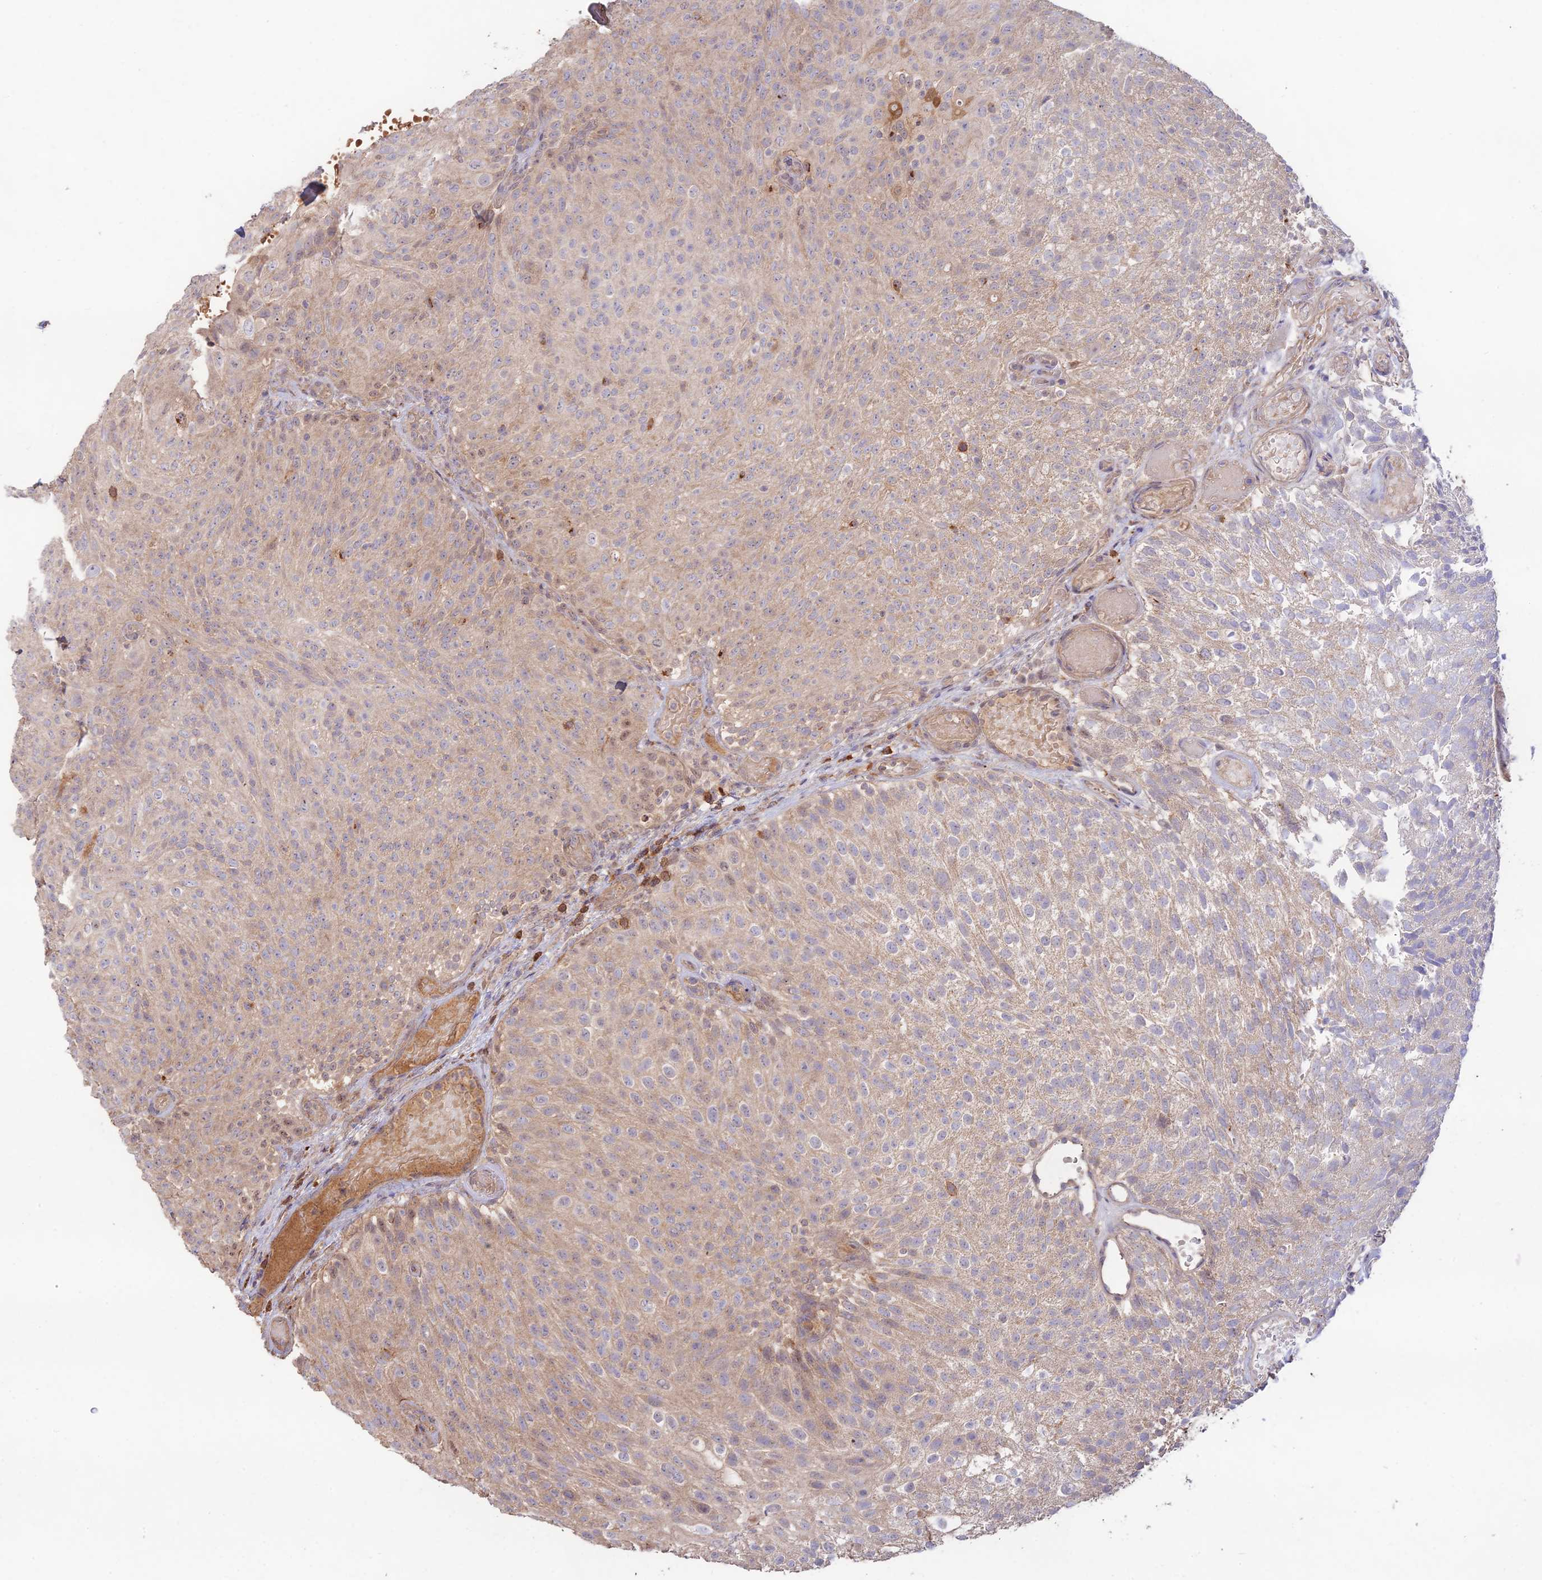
{"staining": {"intensity": "weak", "quantity": "25%-75%", "location": "cytoplasmic/membranous"}, "tissue": "urothelial cancer", "cell_type": "Tumor cells", "image_type": "cancer", "snomed": [{"axis": "morphology", "description": "Urothelial carcinoma, Low grade"}, {"axis": "topography", "description": "Urinary bladder"}], "caption": "High-power microscopy captured an immunohistochemistry image of urothelial cancer, revealing weak cytoplasmic/membranous positivity in approximately 25%-75% of tumor cells. The protein is stained brown, and the nuclei are stained in blue (DAB IHC with brightfield microscopy, high magnification).", "gene": "CLCF1", "patient": {"sex": "male", "age": 78}}